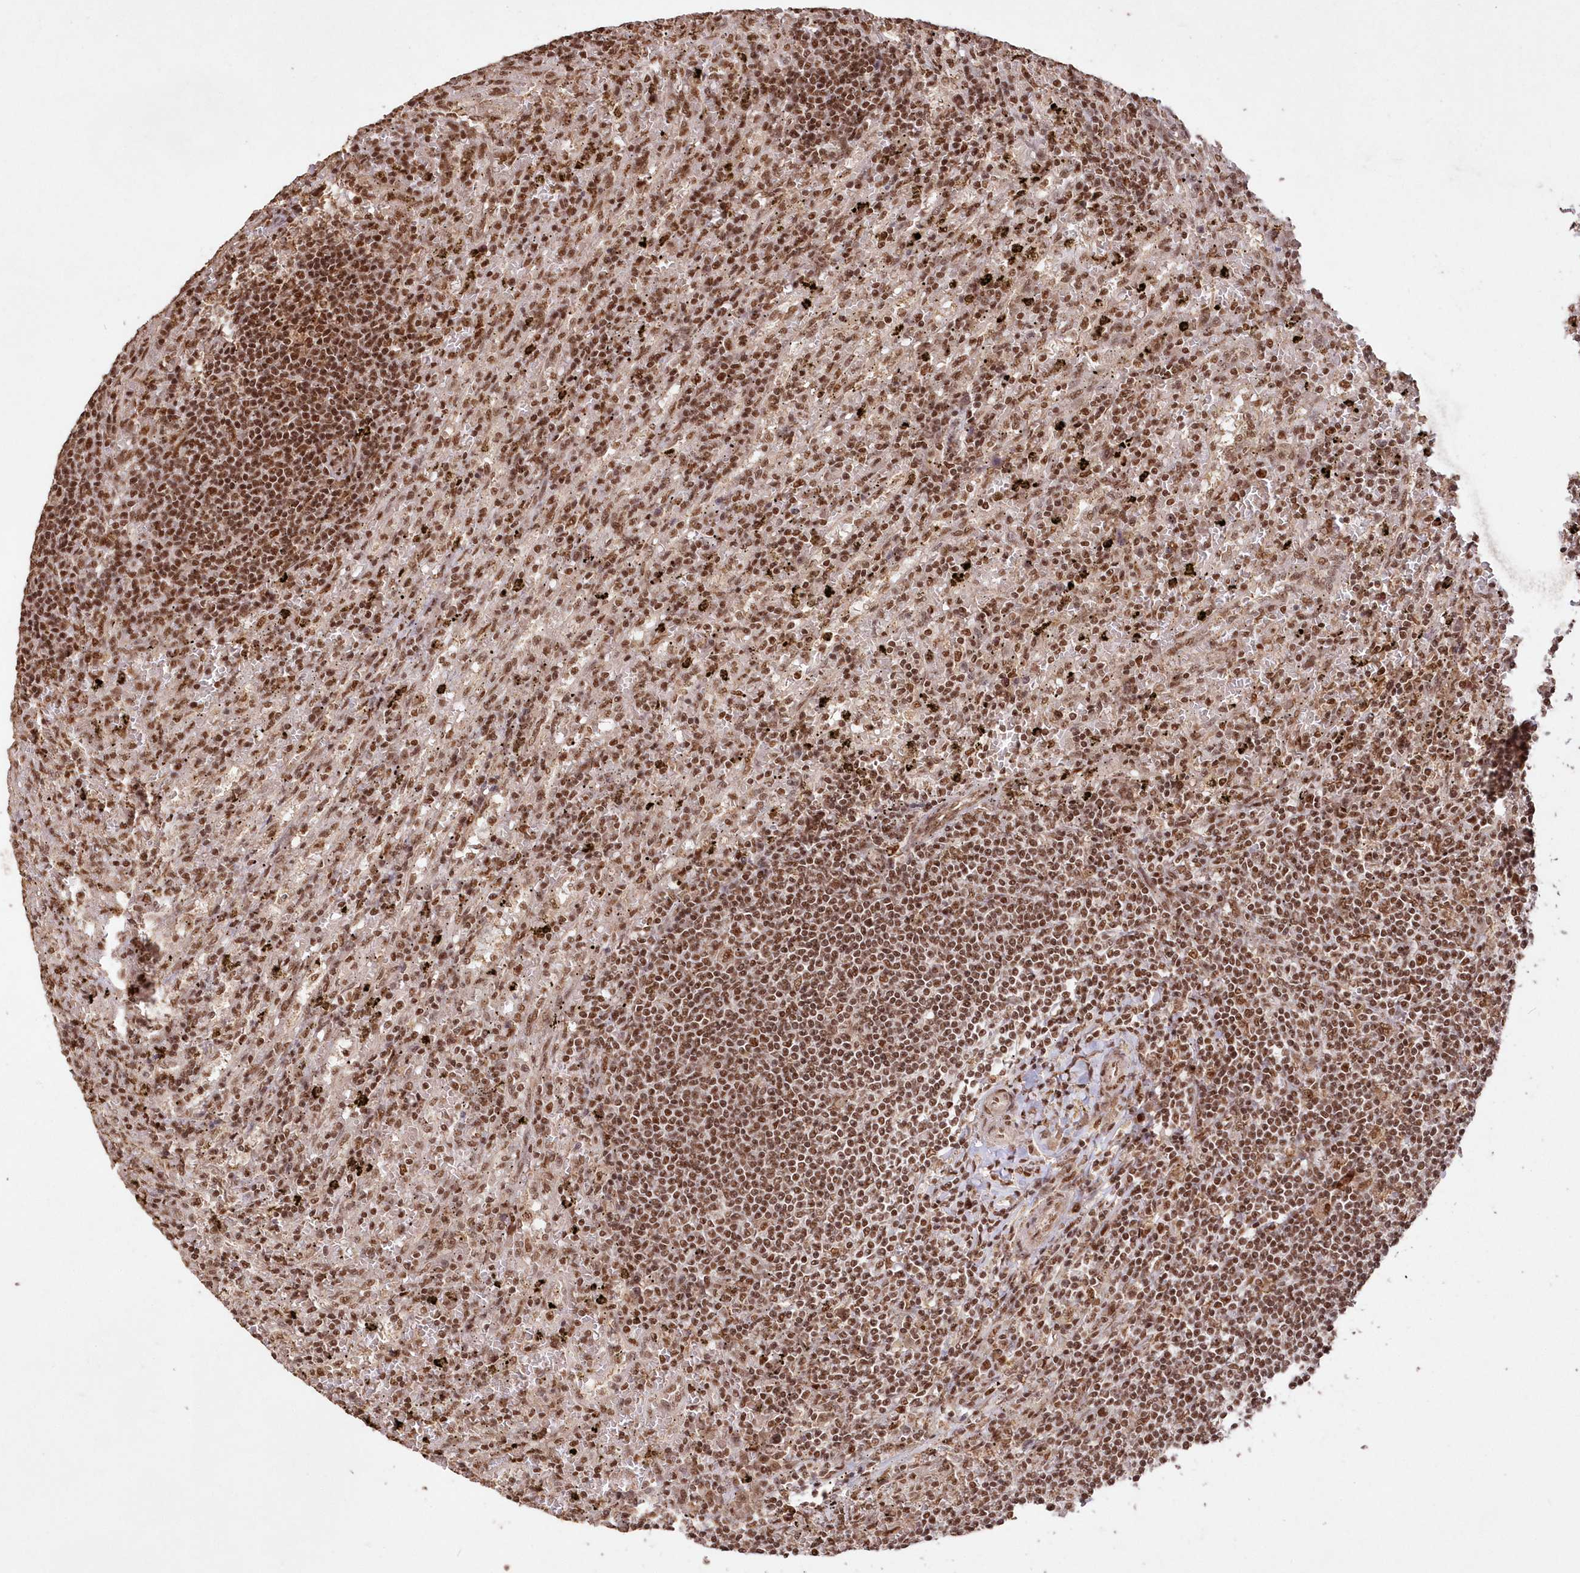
{"staining": {"intensity": "moderate", "quantity": ">75%", "location": "nuclear"}, "tissue": "lymphoma", "cell_type": "Tumor cells", "image_type": "cancer", "snomed": [{"axis": "morphology", "description": "Malignant lymphoma, non-Hodgkin's type, Low grade"}, {"axis": "topography", "description": "Spleen"}], "caption": "Tumor cells exhibit moderate nuclear staining in about >75% of cells in lymphoma. (DAB (3,3'-diaminobenzidine) IHC with brightfield microscopy, high magnification).", "gene": "PDS5A", "patient": {"sex": "male", "age": 76}}